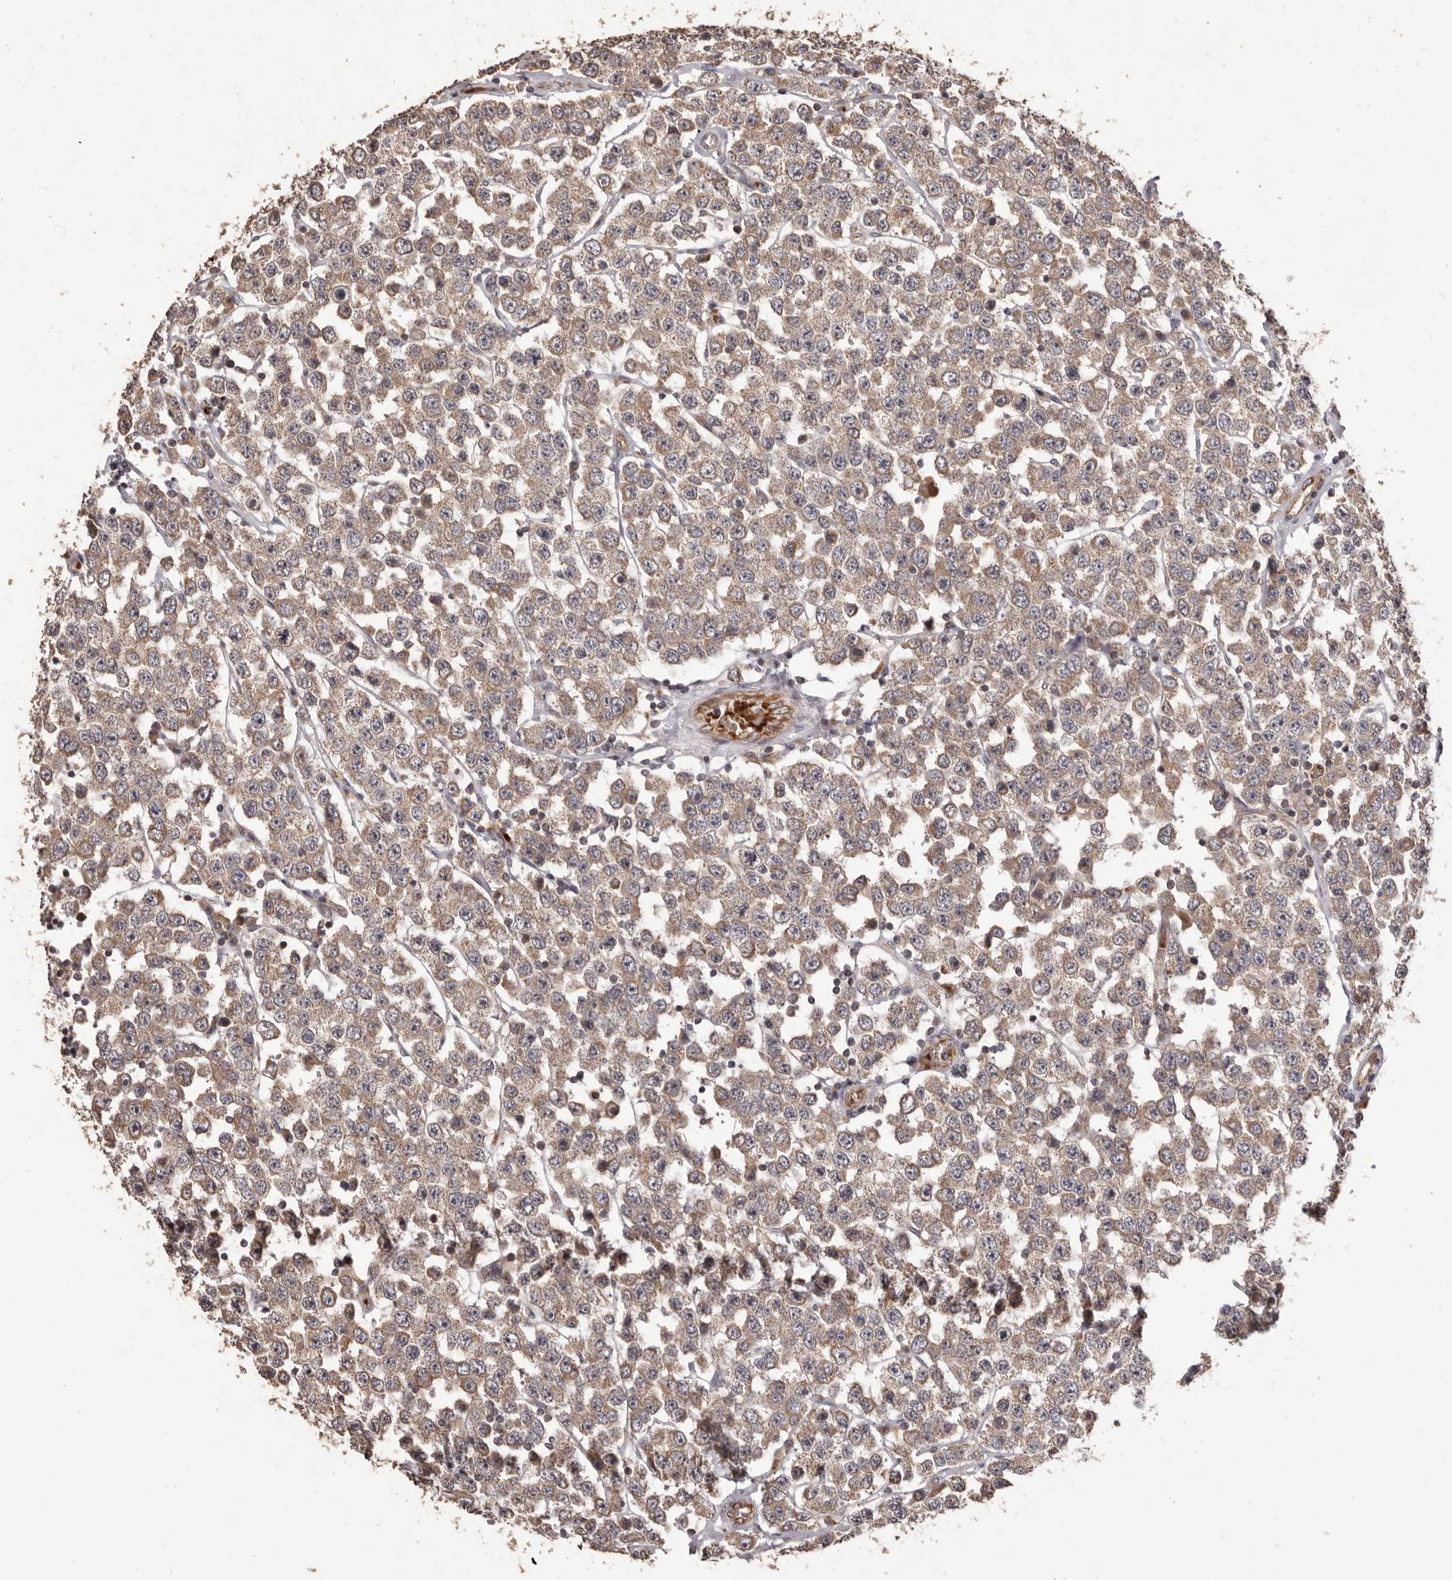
{"staining": {"intensity": "moderate", "quantity": ">75%", "location": "cytoplasmic/membranous"}, "tissue": "testis cancer", "cell_type": "Tumor cells", "image_type": "cancer", "snomed": [{"axis": "morphology", "description": "Seminoma, NOS"}, {"axis": "topography", "description": "Testis"}], "caption": "Immunohistochemical staining of testis cancer (seminoma) demonstrates medium levels of moderate cytoplasmic/membranous positivity in about >75% of tumor cells. The staining was performed using DAB (3,3'-diaminobenzidine) to visualize the protein expression in brown, while the nuclei were stained in blue with hematoxylin (Magnification: 20x).", "gene": "QRSL1", "patient": {"sex": "male", "age": 28}}